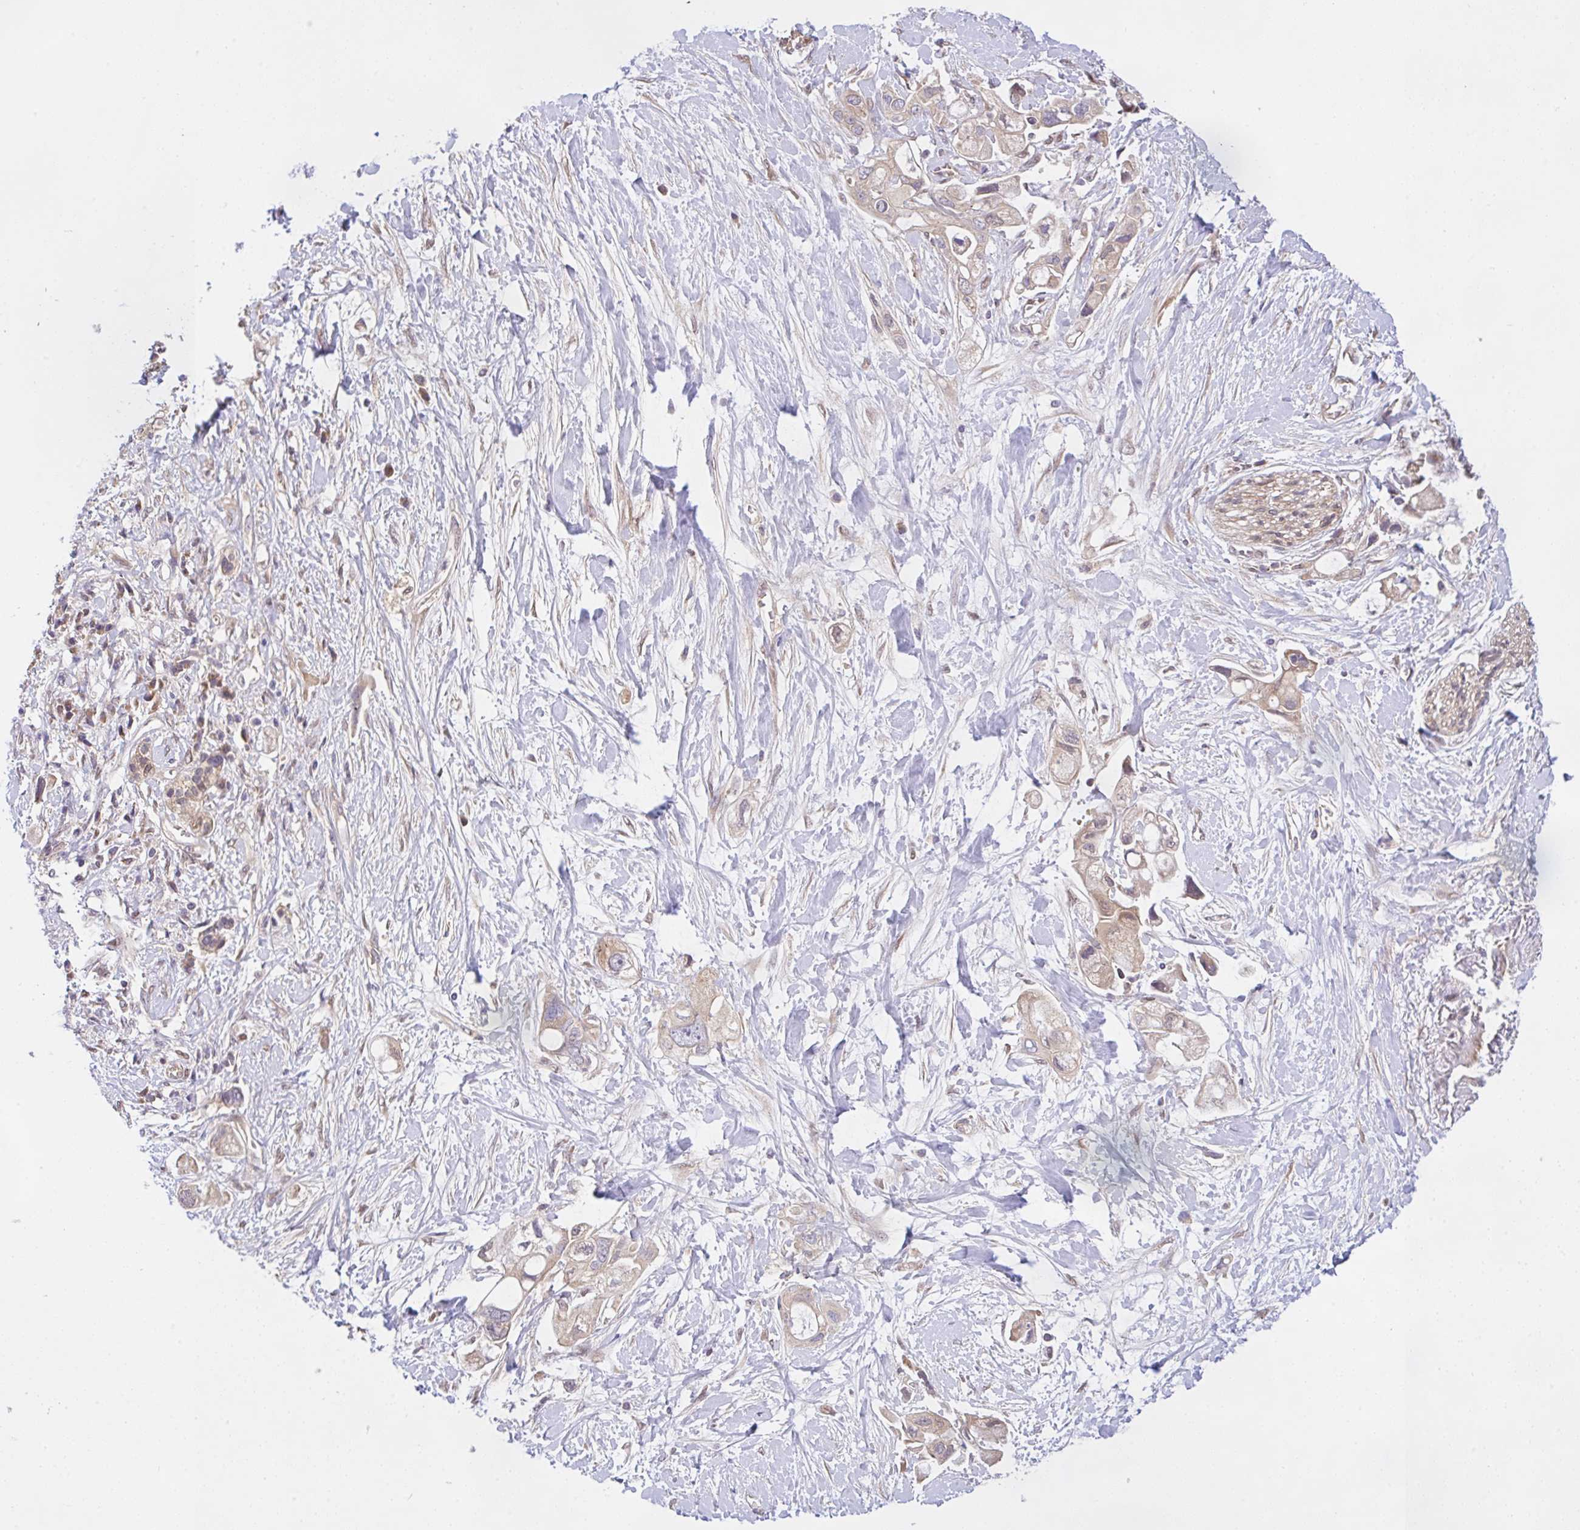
{"staining": {"intensity": "weak", "quantity": "<25%", "location": "cytoplasmic/membranous"}, "tissue": "pancreatic cancer", "cell_type": "Tumor cells", "image_type": "cancer", "snomed": [{"axis": "morphology", "description": "Adenocarcinoma, NOS"}, {"axis": "topography", "description": "Pancreas"}], "caption": "Protein analysis of pancreatic adenocarcinoma reveals no significant staining in tumor cells.", "gene": "UBE4A", "patient": {"sex": "female", "age": 56}}